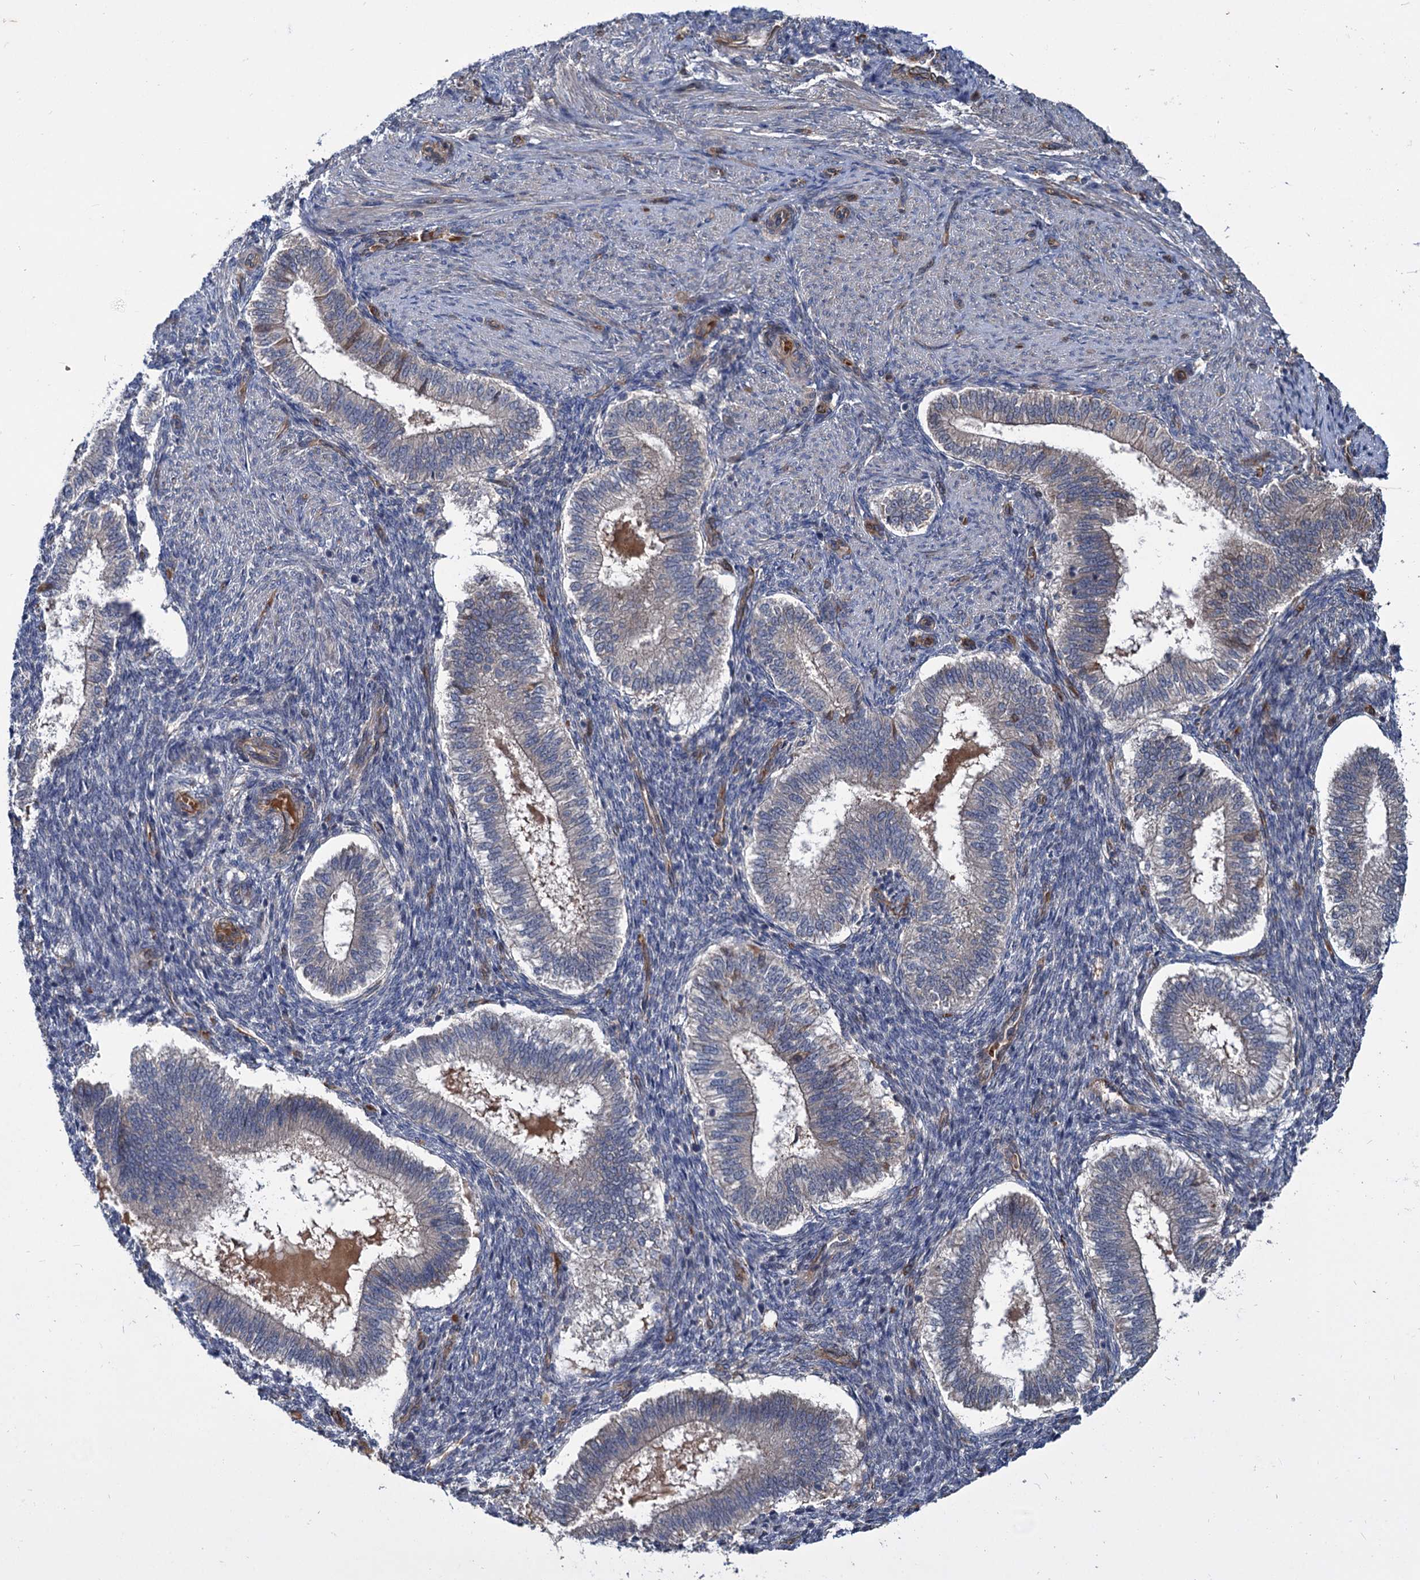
{"staining": {"intensity": "weak", "quantity": "25%-75%", "location": "cytoplasmic/membranous"}, "tissue": "endometrium", "cell_type": "Cells in endometrial stroma", "image_type": "normal", "snomed": [{"axis": "morphology", "description": "Normal tissue, NOS"}, {"axis": "topography", "description": "Endometrium"}], "caption": "Brown immunohistochemical staining in normal human endometrium displays weak cytoplasmic/membranous expression in about 25%-75% of cells in endometrial stroma.", "gene": "PKN2", "patient": {"sex": "female", "age": 25}}